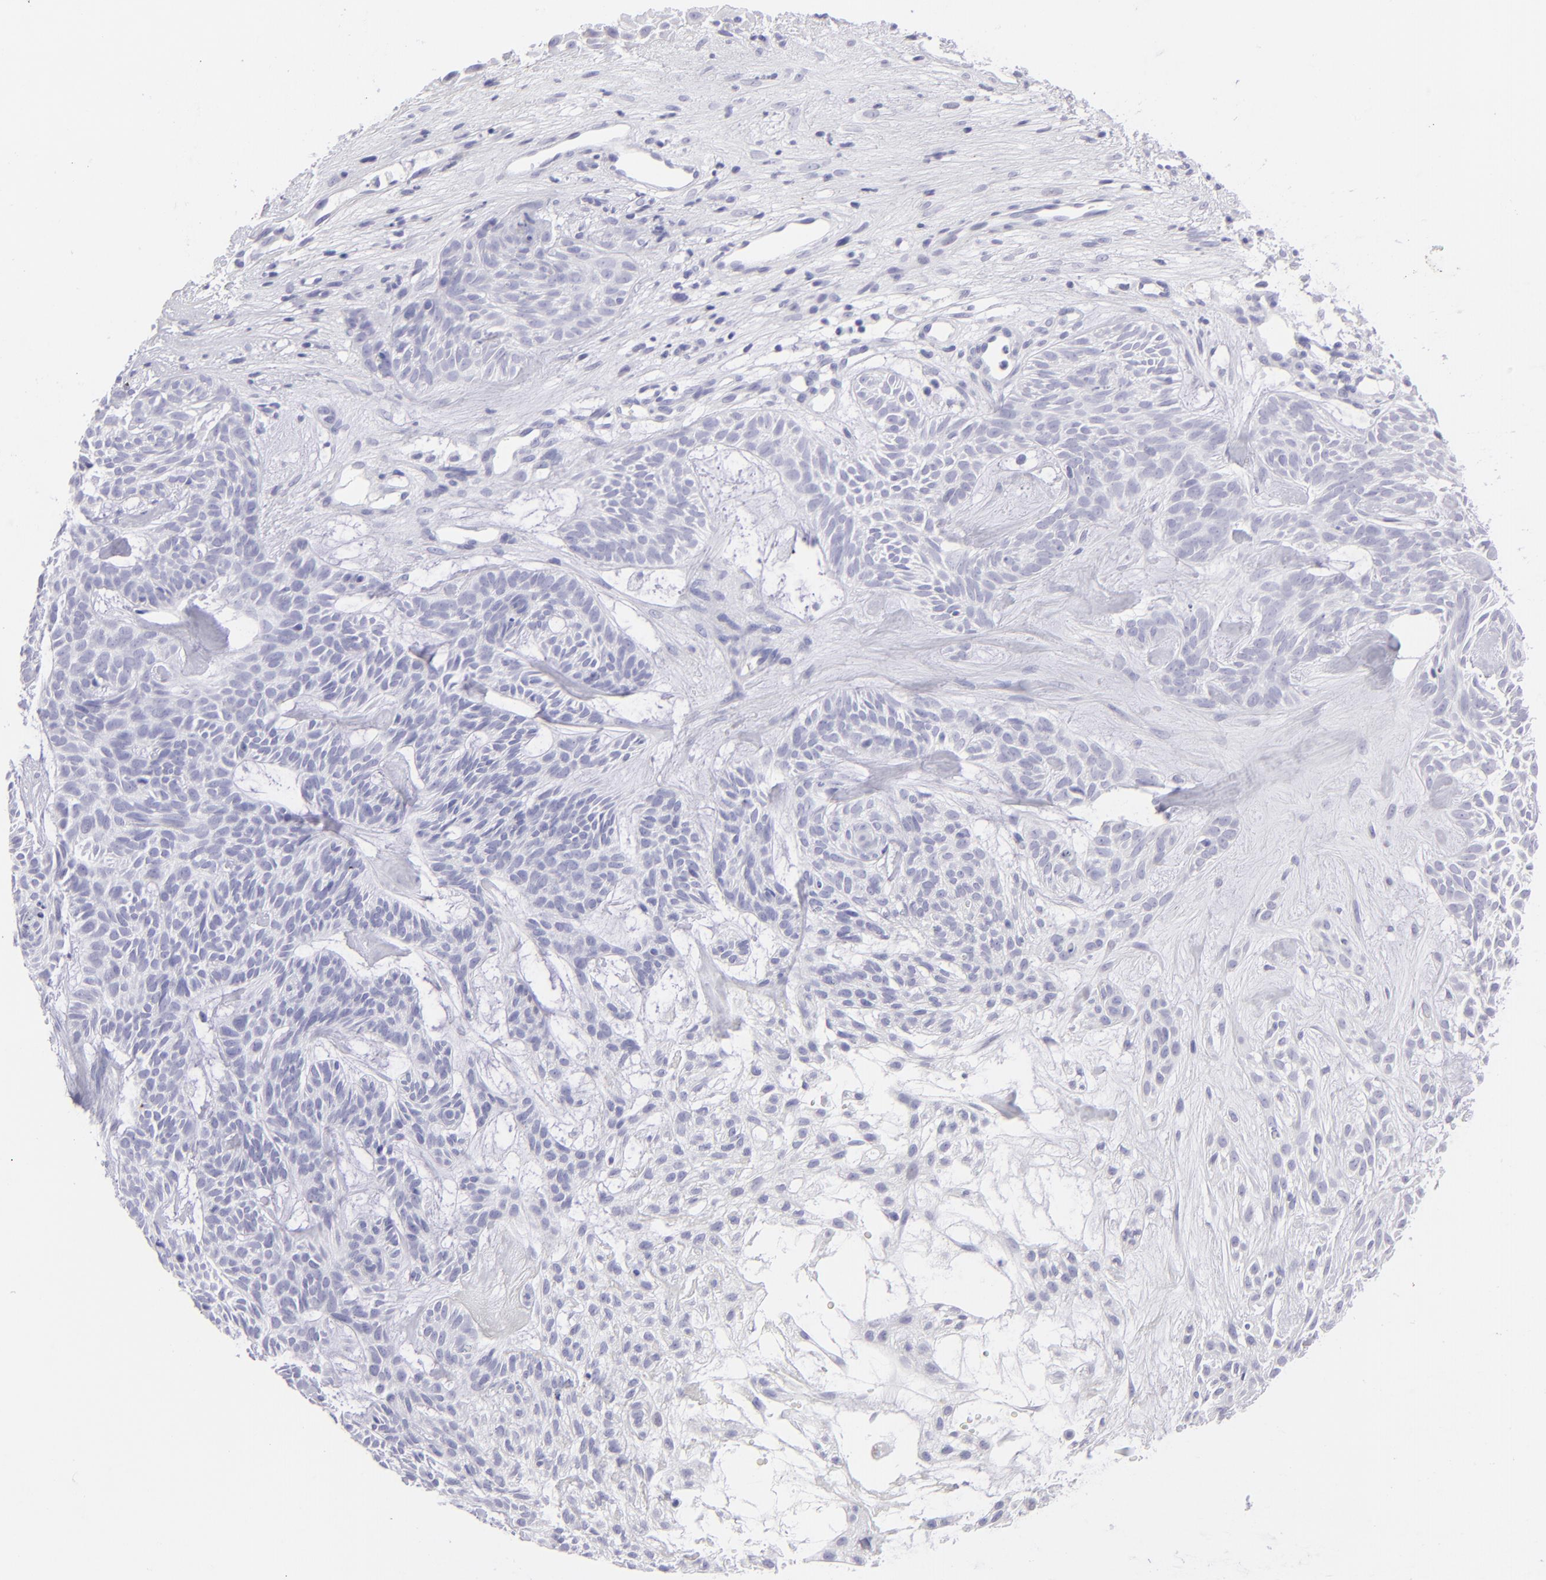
{"staining": {"intensity": "negative", "quantity": "none", "location": "none"}, "tissue": "skin cancer", "cell_type": "Tumor cells", "image_type": "cancer", "snomed": [{"axis": "morphology", "description": "Basal cell carcinoma"}, {"axis": "topography", "description": "Skin"}], "caption": "This is an immunohistochemistry photomicrograph of human skin cancer (basal cell carcinoma). There is no expression in tumor cells.", "gene": "SLC1A2", "patient": {"sex": "male", "age": 75}}